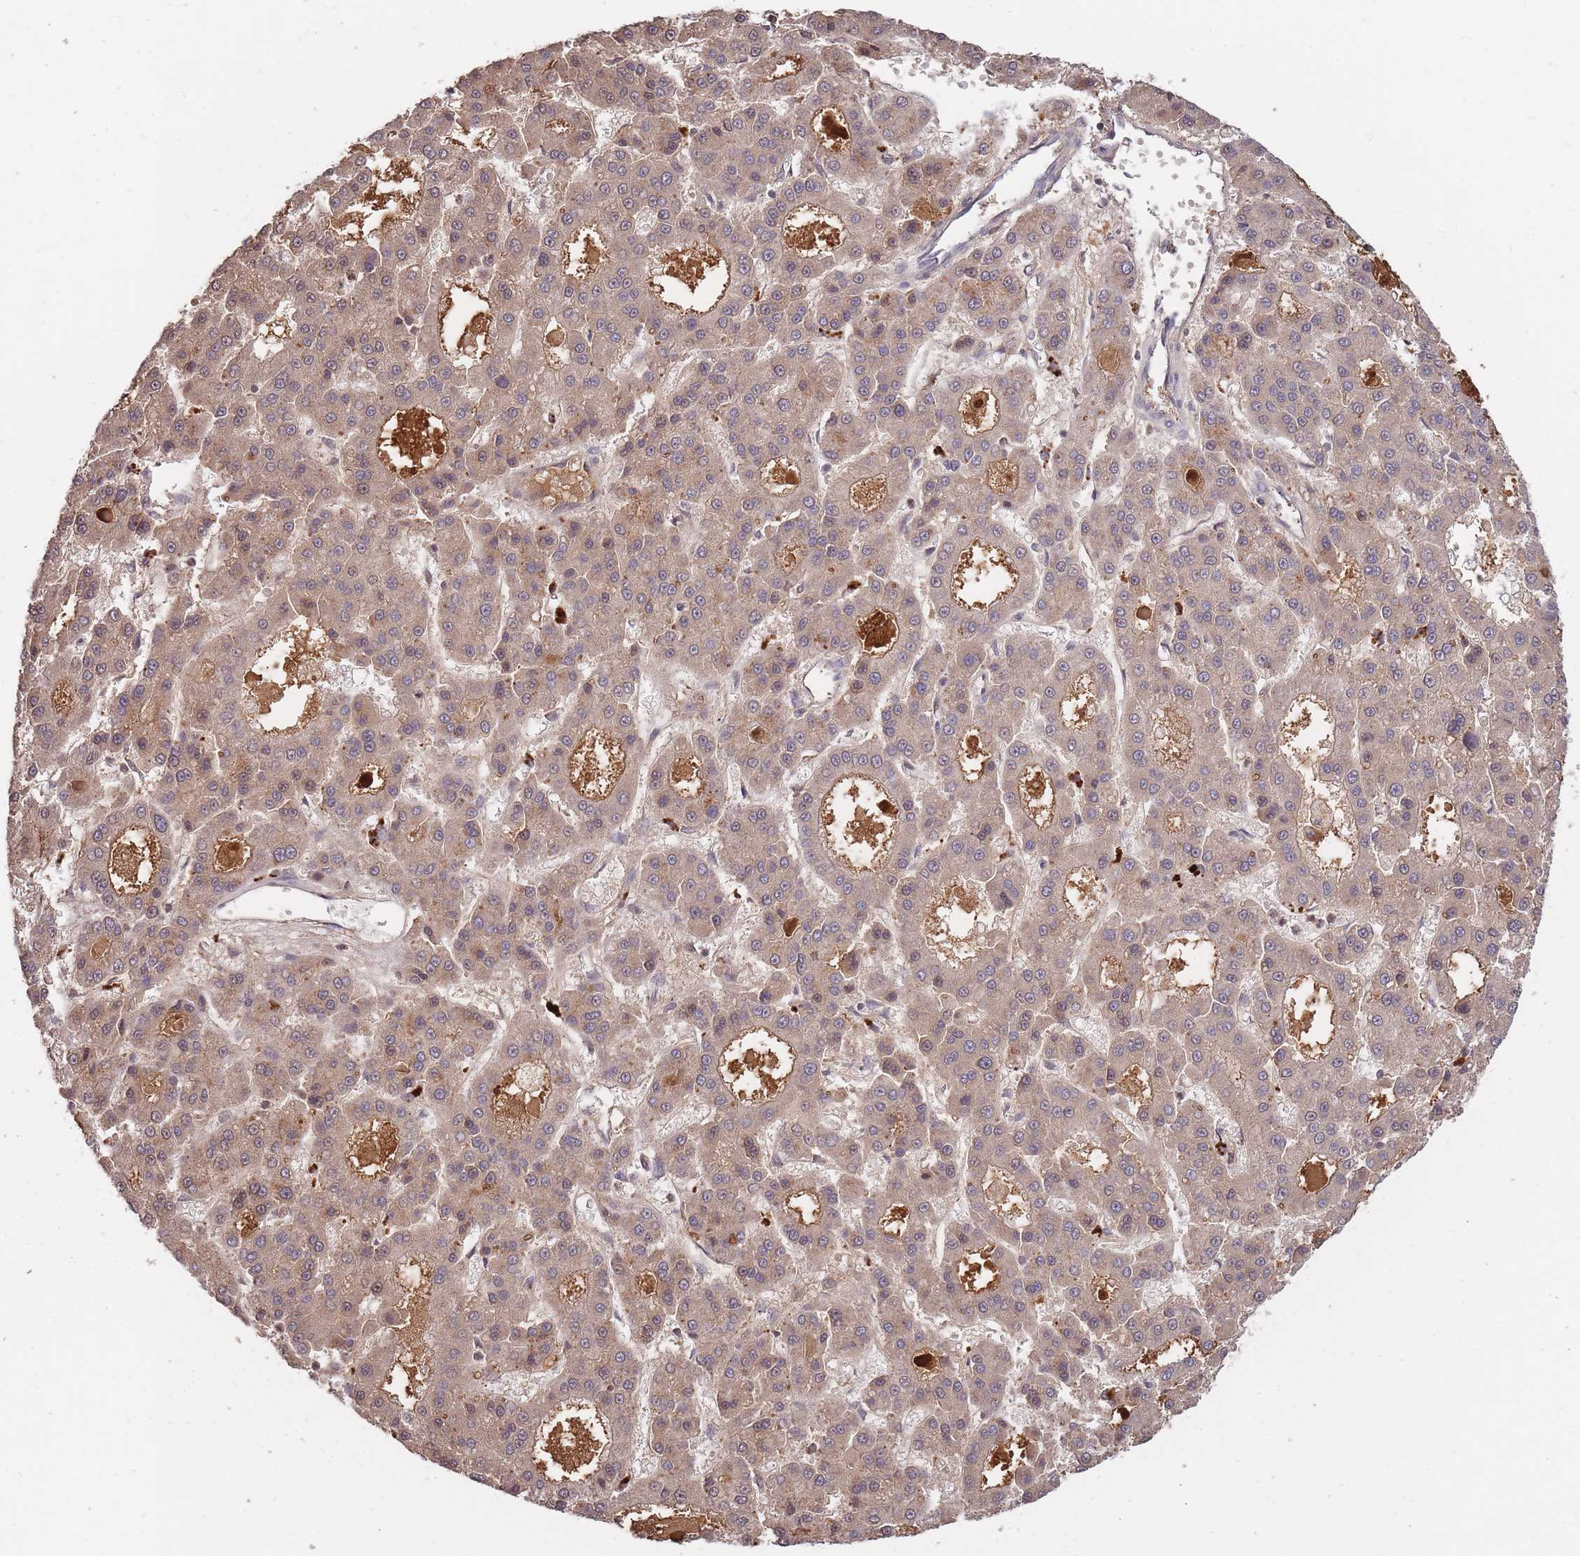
{"staining": {"intensity": "weak", "quantity": ">75%", "location": "cytoplasmic/membranous"}, "tissue": "liver cancer", "cell_type": "Tumor cells", "image_type": "cancer", "snomed": [{"axis": "morphology", "description": "Carcinoma, Hepatocellular, NOS"}, {"axis": "topography", "description": "Liver"}], "caption": "Tumor cells reveal low levels of weak cytoplasmic/membranous positivity in about >75% of cells in human liver hepatocellular carcinoma.", "gene": "RALGDS", "patient": {"sex": "male", "age": 70}}